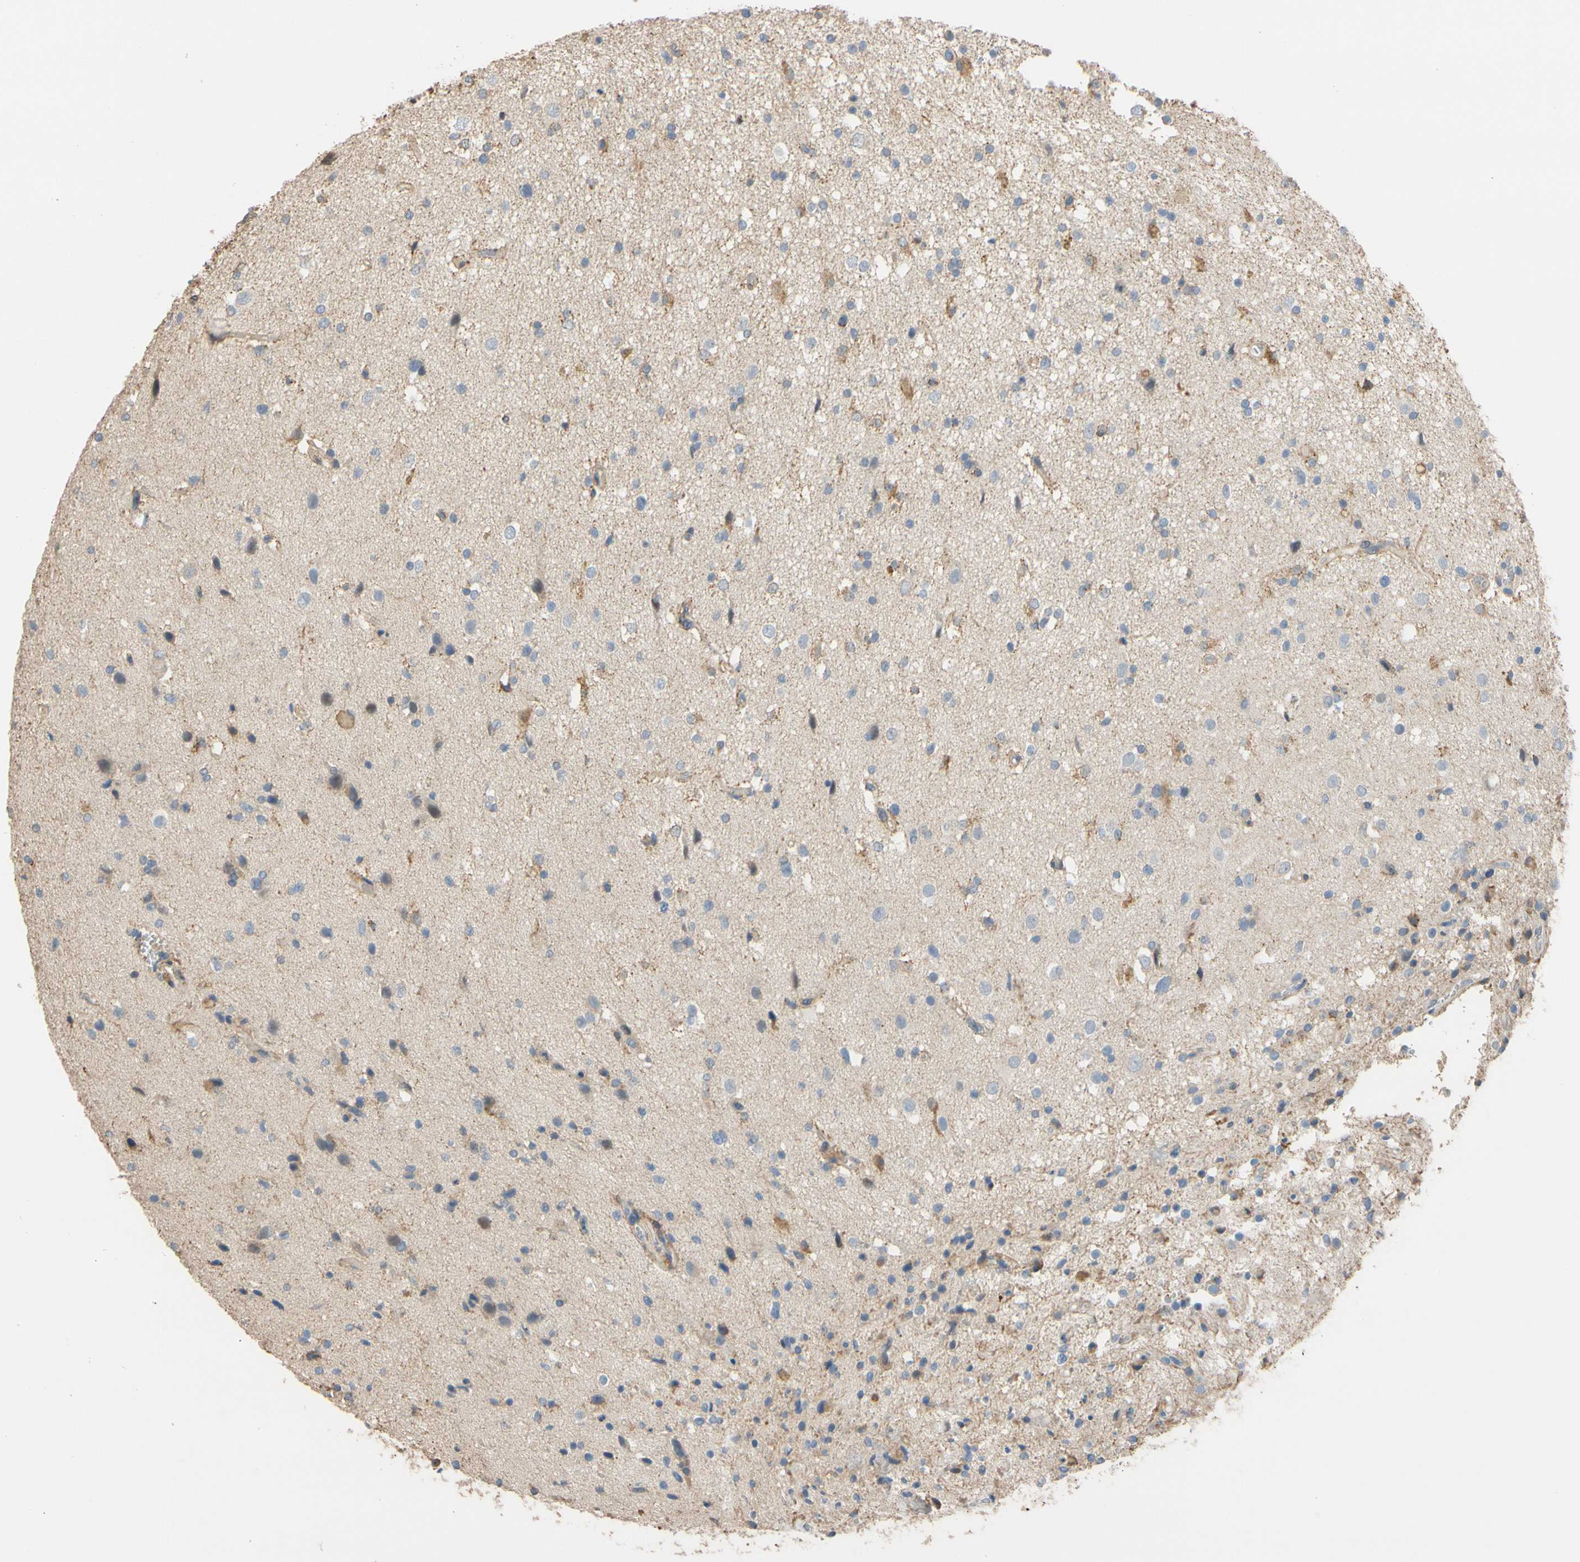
{"staining": {"intensity": "moderate", "quantity": "25%-75%", "location": "cytoplasmic/membranous"}, "tissue": "glioma", "cell_type": "Tumor cells", "image_type": "cancer", "snomed": [{"axis": "morphology", "description": "Glioma, malignant, High grade"}, {"axis": "topography", "description": "Brain"}], "caption": "Moderate cytoplasmic/membranous expression is appreciated in approximately 25%-75% of tumor cells in glioma.", "gene": "ALDH1A2", "patient": {"sex": "male", "age": 33}}